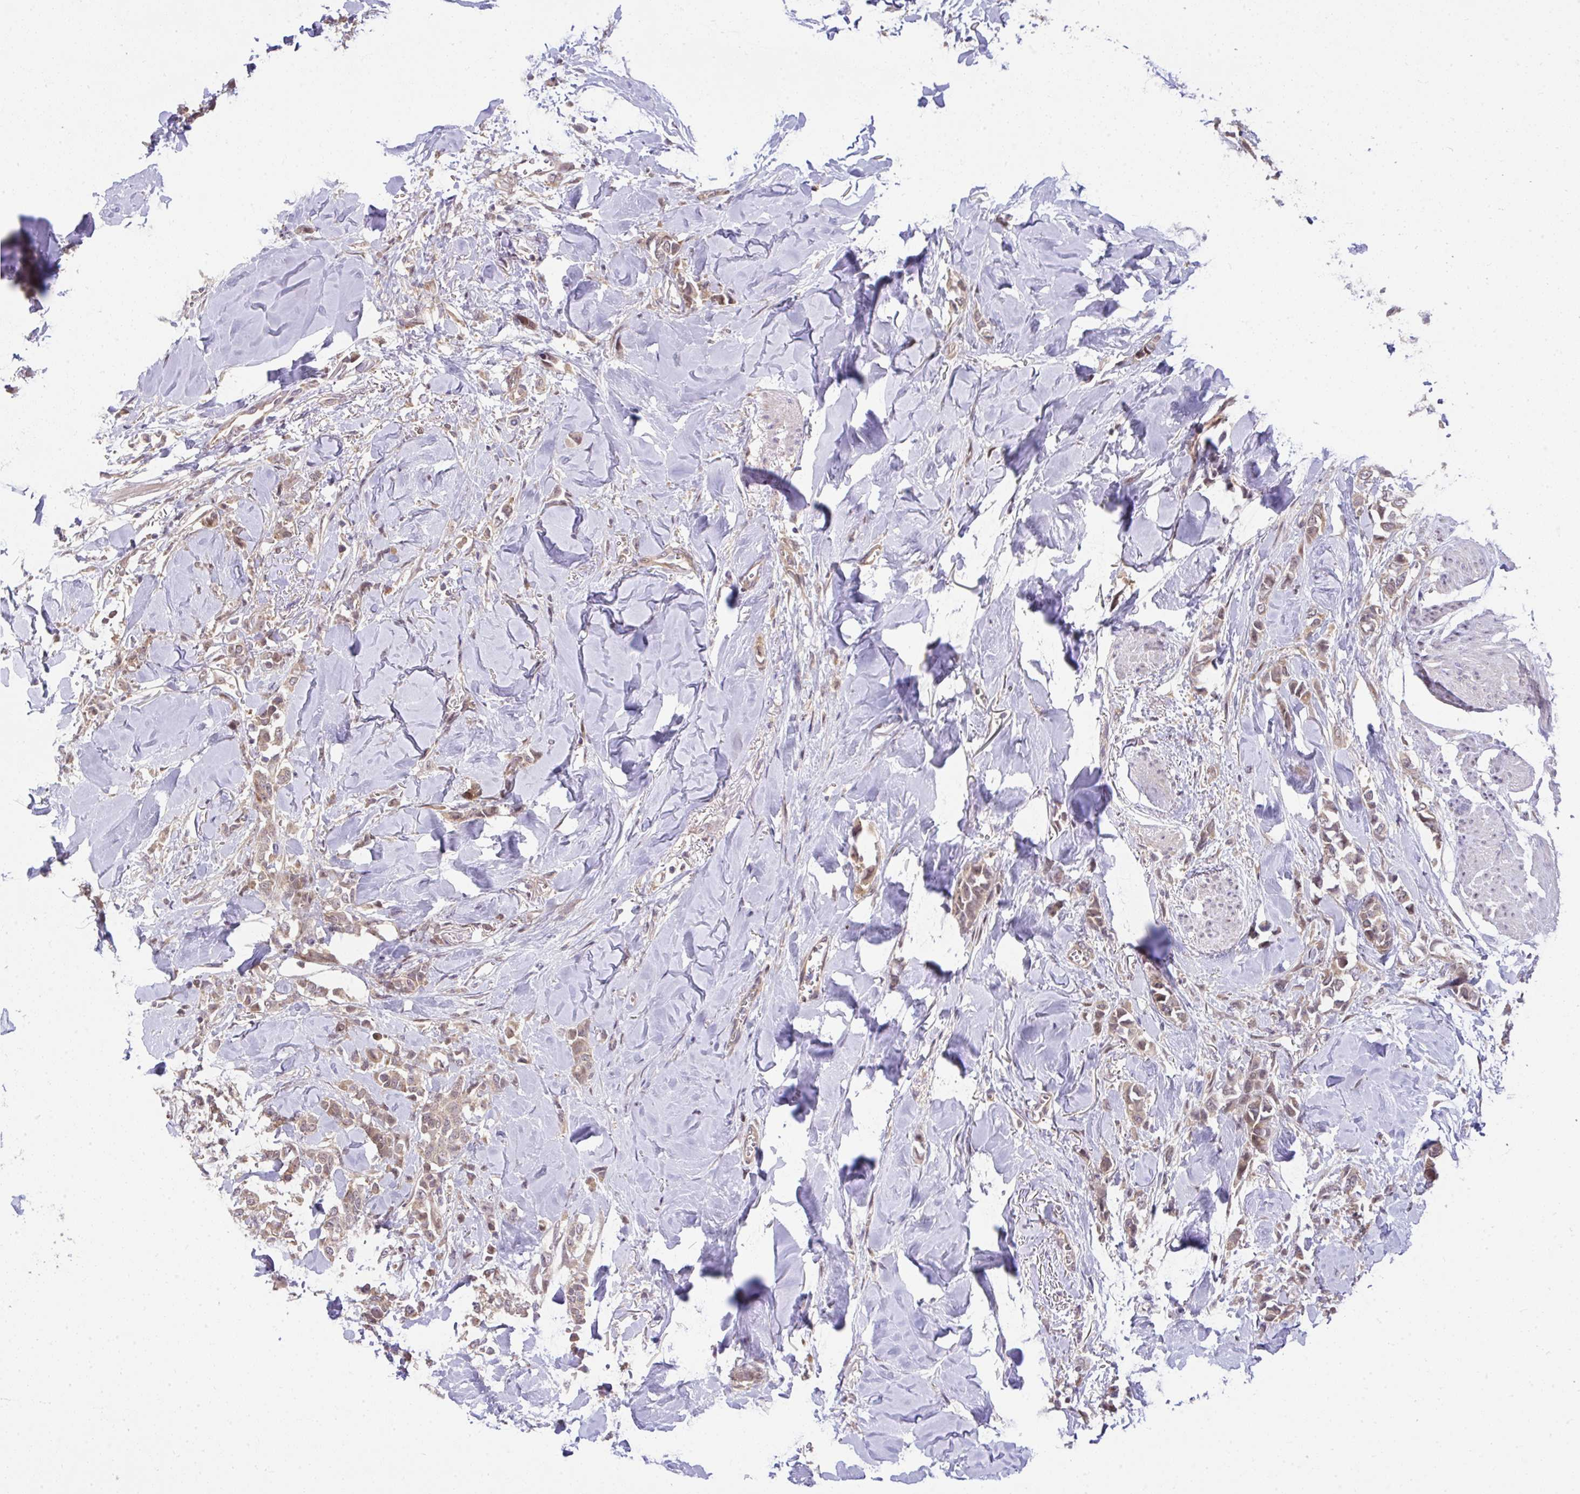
{"staining": {"intensity": "moderate", "quantity": ">75%", "location": "cytoplasmic/membranous"}, "tissue": "breast cancer", "cell_type": "Tumor cells", "image_type": "cancer", "snomed": [{"axis": "morphology", "description": "Lobular carcinoma"}, {"axis": "topography", "description": "Breast"}], "caption": "Immunohistochemistry (DAB (3,3'-diaminobenzidine)) staining of human breast lobular carcinoma displays moderate cytoplasmic/membranous protein positivity in about >75% of tumor cells. The staining was performed using DAB (3,3'-diaminobenzidine) to visualize the protein expression in brown, while the nuclei were stained in blue with hematoxylin (Magnification: 20x).", "gene": "RDH14", "patient": {"sex": "female", "age": 91}}